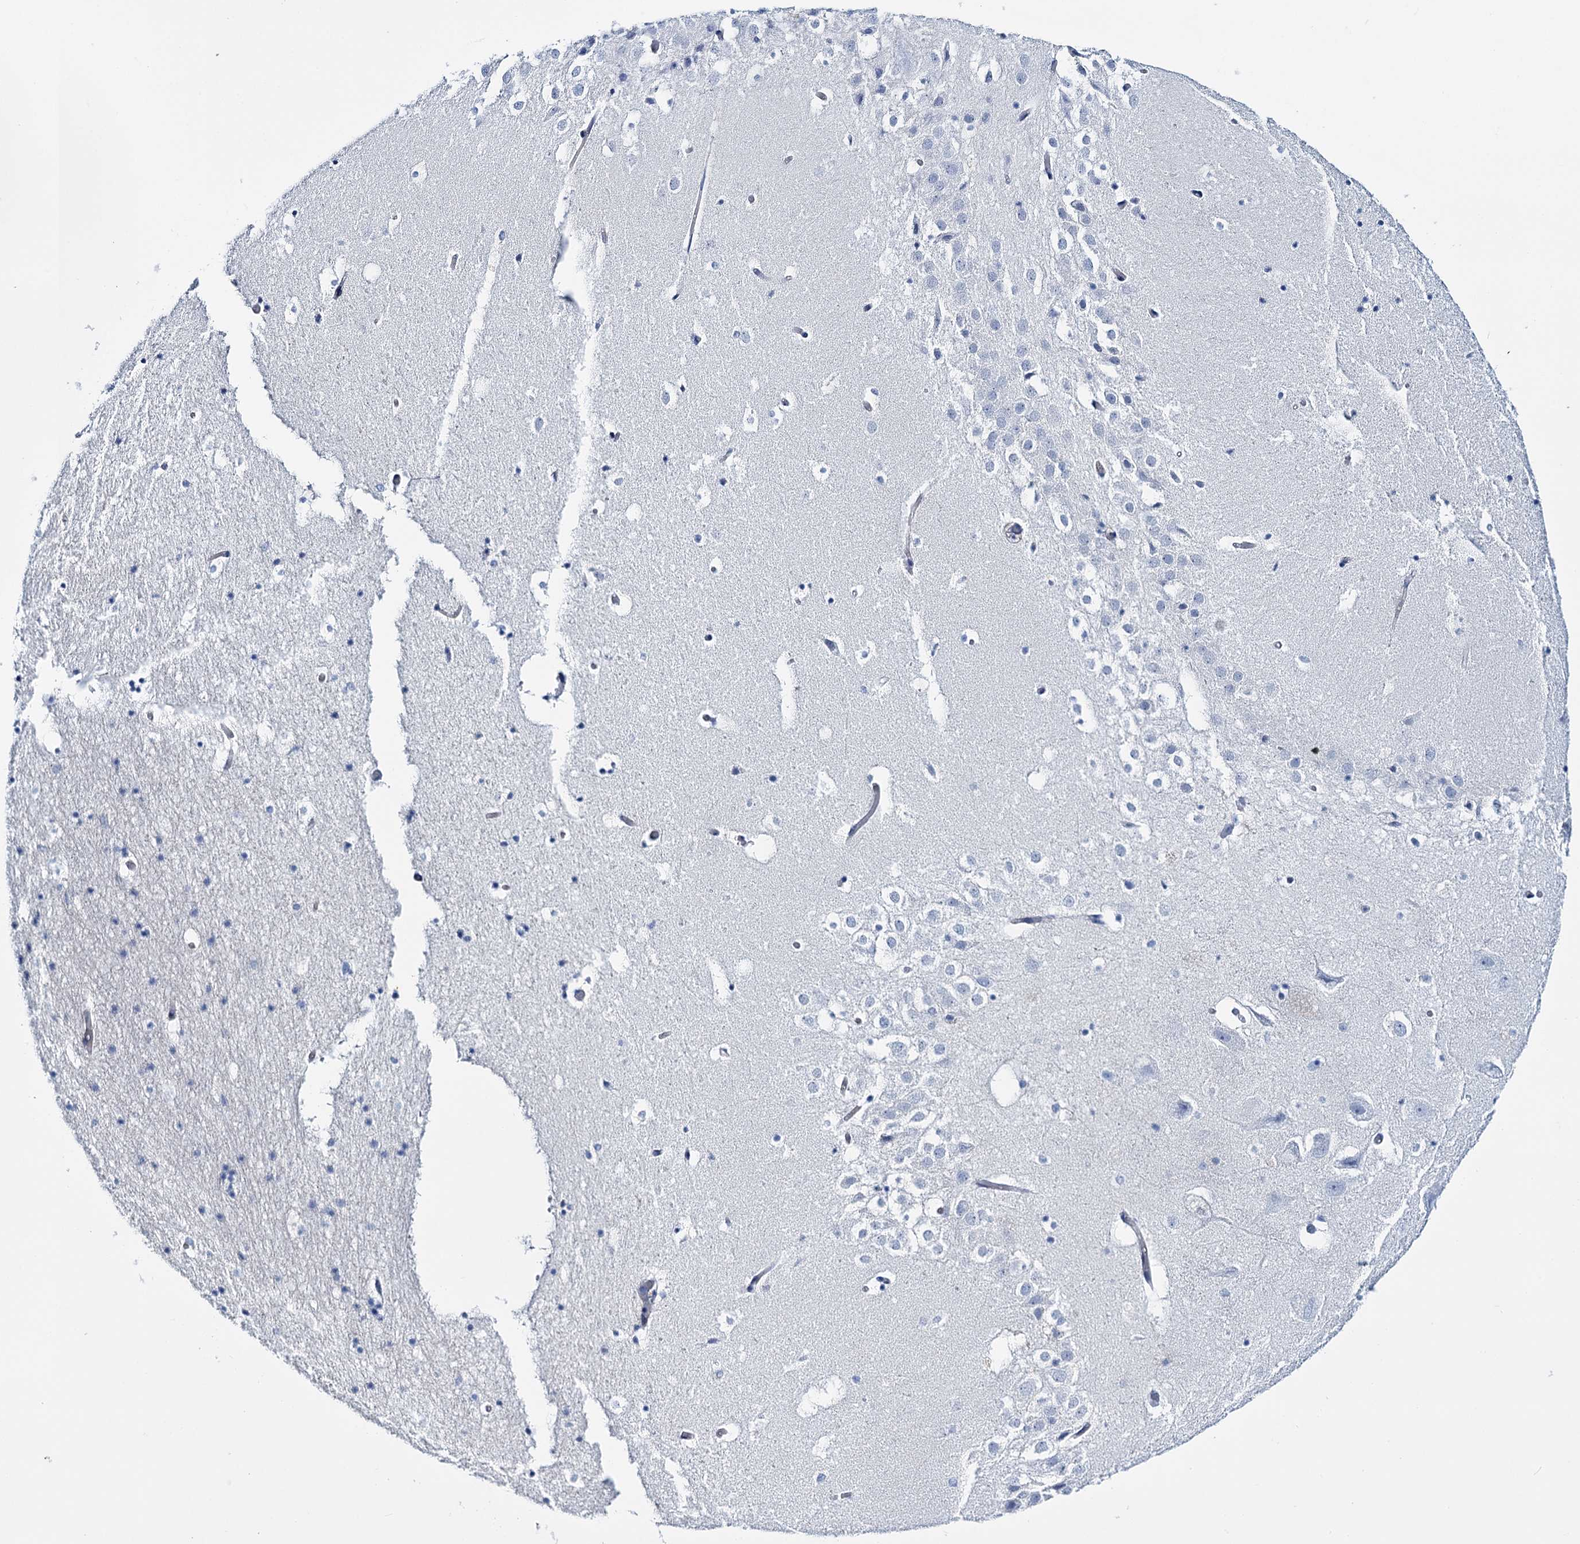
{"staining": {"intensity": "negative", "quantity": "none", "location": "none"}, "tissue": "hippocampus", "cell_type": "Glial cells", "image_type": "normal", "snomed": [{"axis": "morphology", "description": "Normal tissue, NOS"}, {"axis": "topography", "description": "Hippocampus"}], "caption": "Human hippocampus stained for a protein using immunohistochemistry shows no expression in glial cells.", "gene": "FAAP20", "patient": {"sex": "female", "age": 52}}